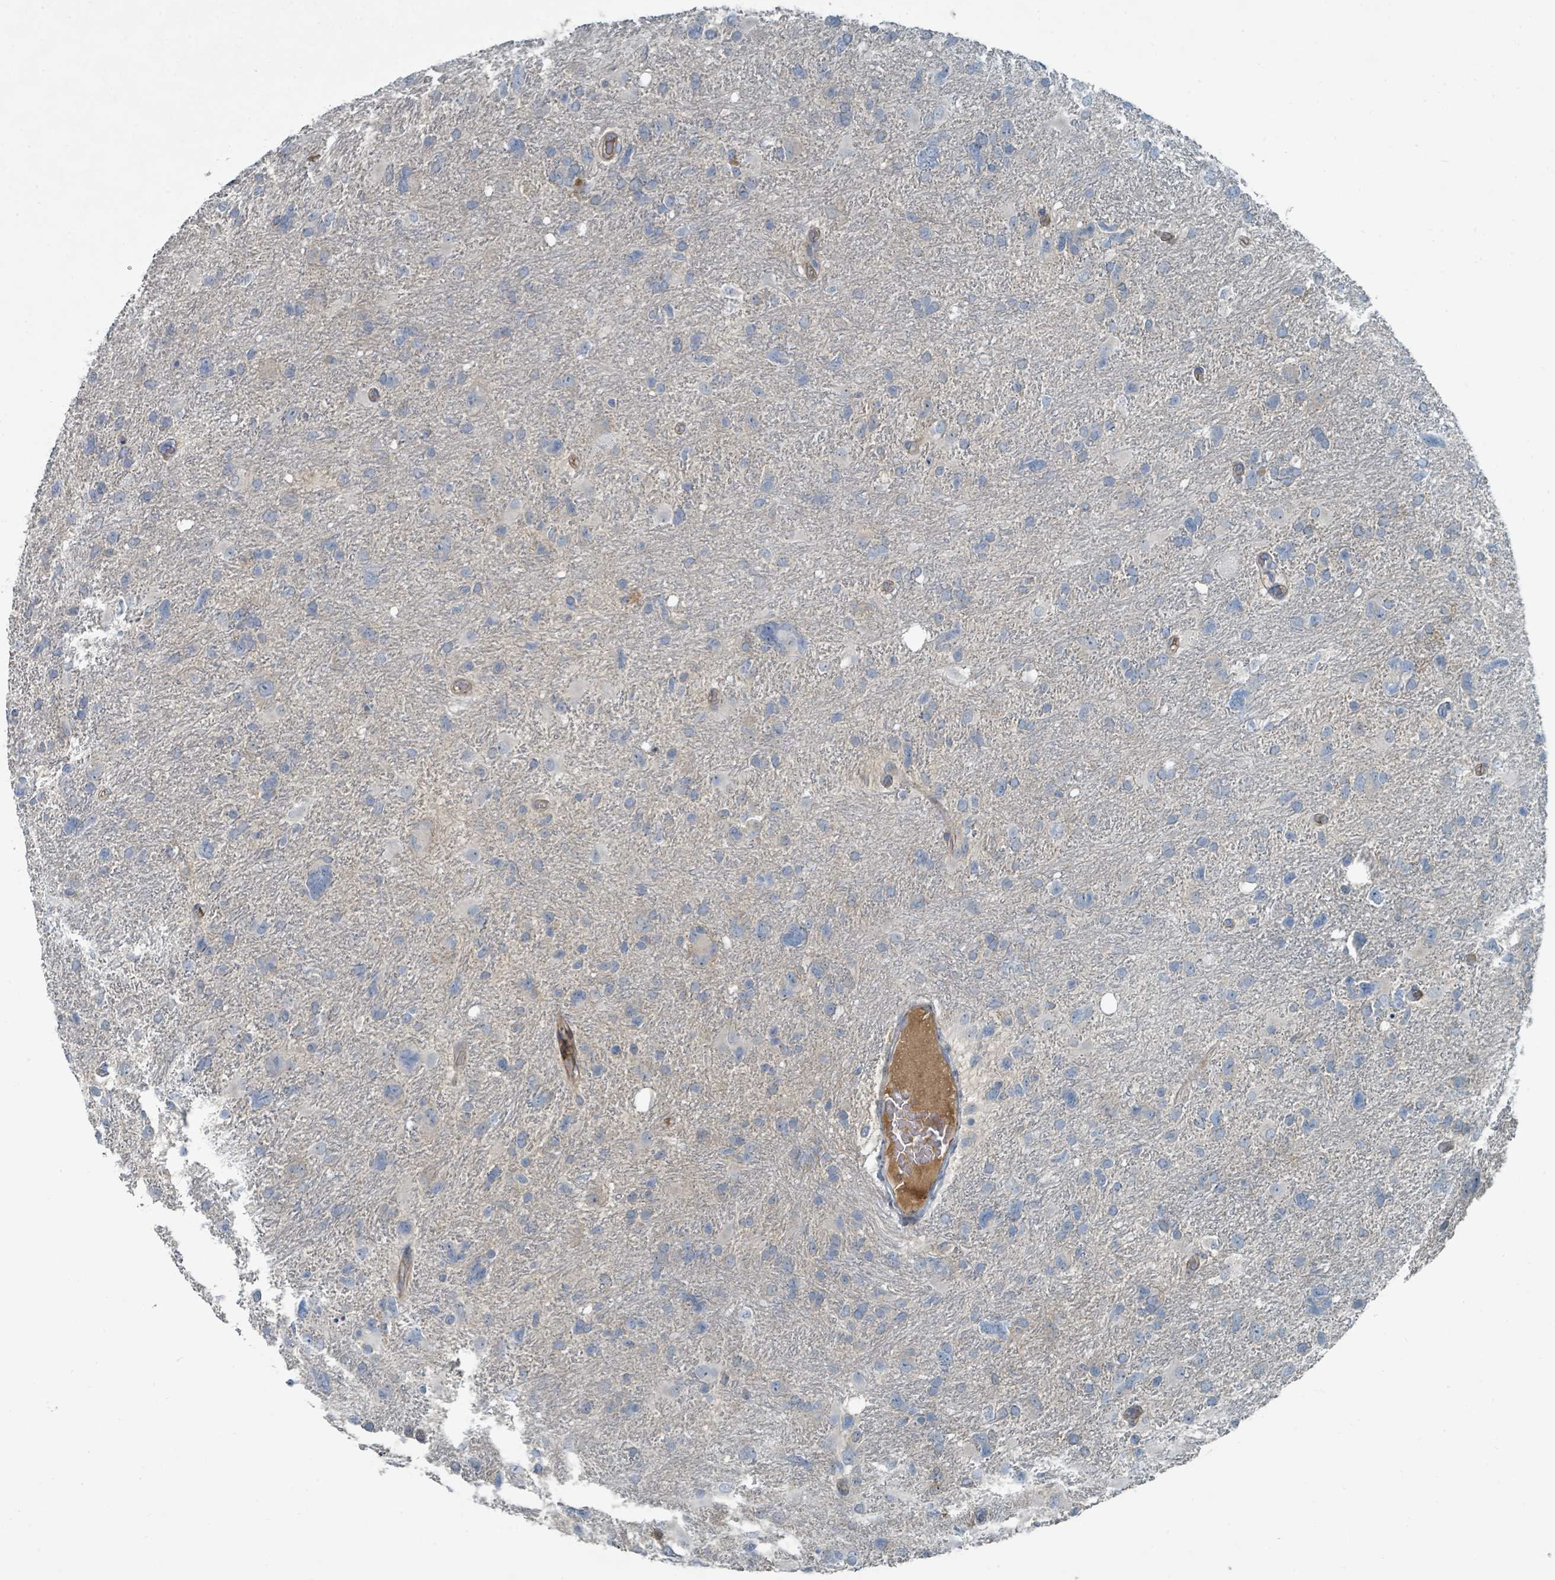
{"staining": {"intensity": "negative", "quantity": "none", "location": "none"}, "tissue": "glioma", "cell_type": "Tumor cells", "image_type": "cancer", "snomed": [{"axis": "morphology", "description": "Glioma, malignant, High grade"}, {"axis": "topography", "description": "Brain"}], "caption": "Immunohistochemistry micrograph of human malignant glioma (high-grade) stained for a protein (brown), which displays no staining in tumor cells.", "gene": "SLC44A5", "patient": {"sex": "male", "age": 61}}